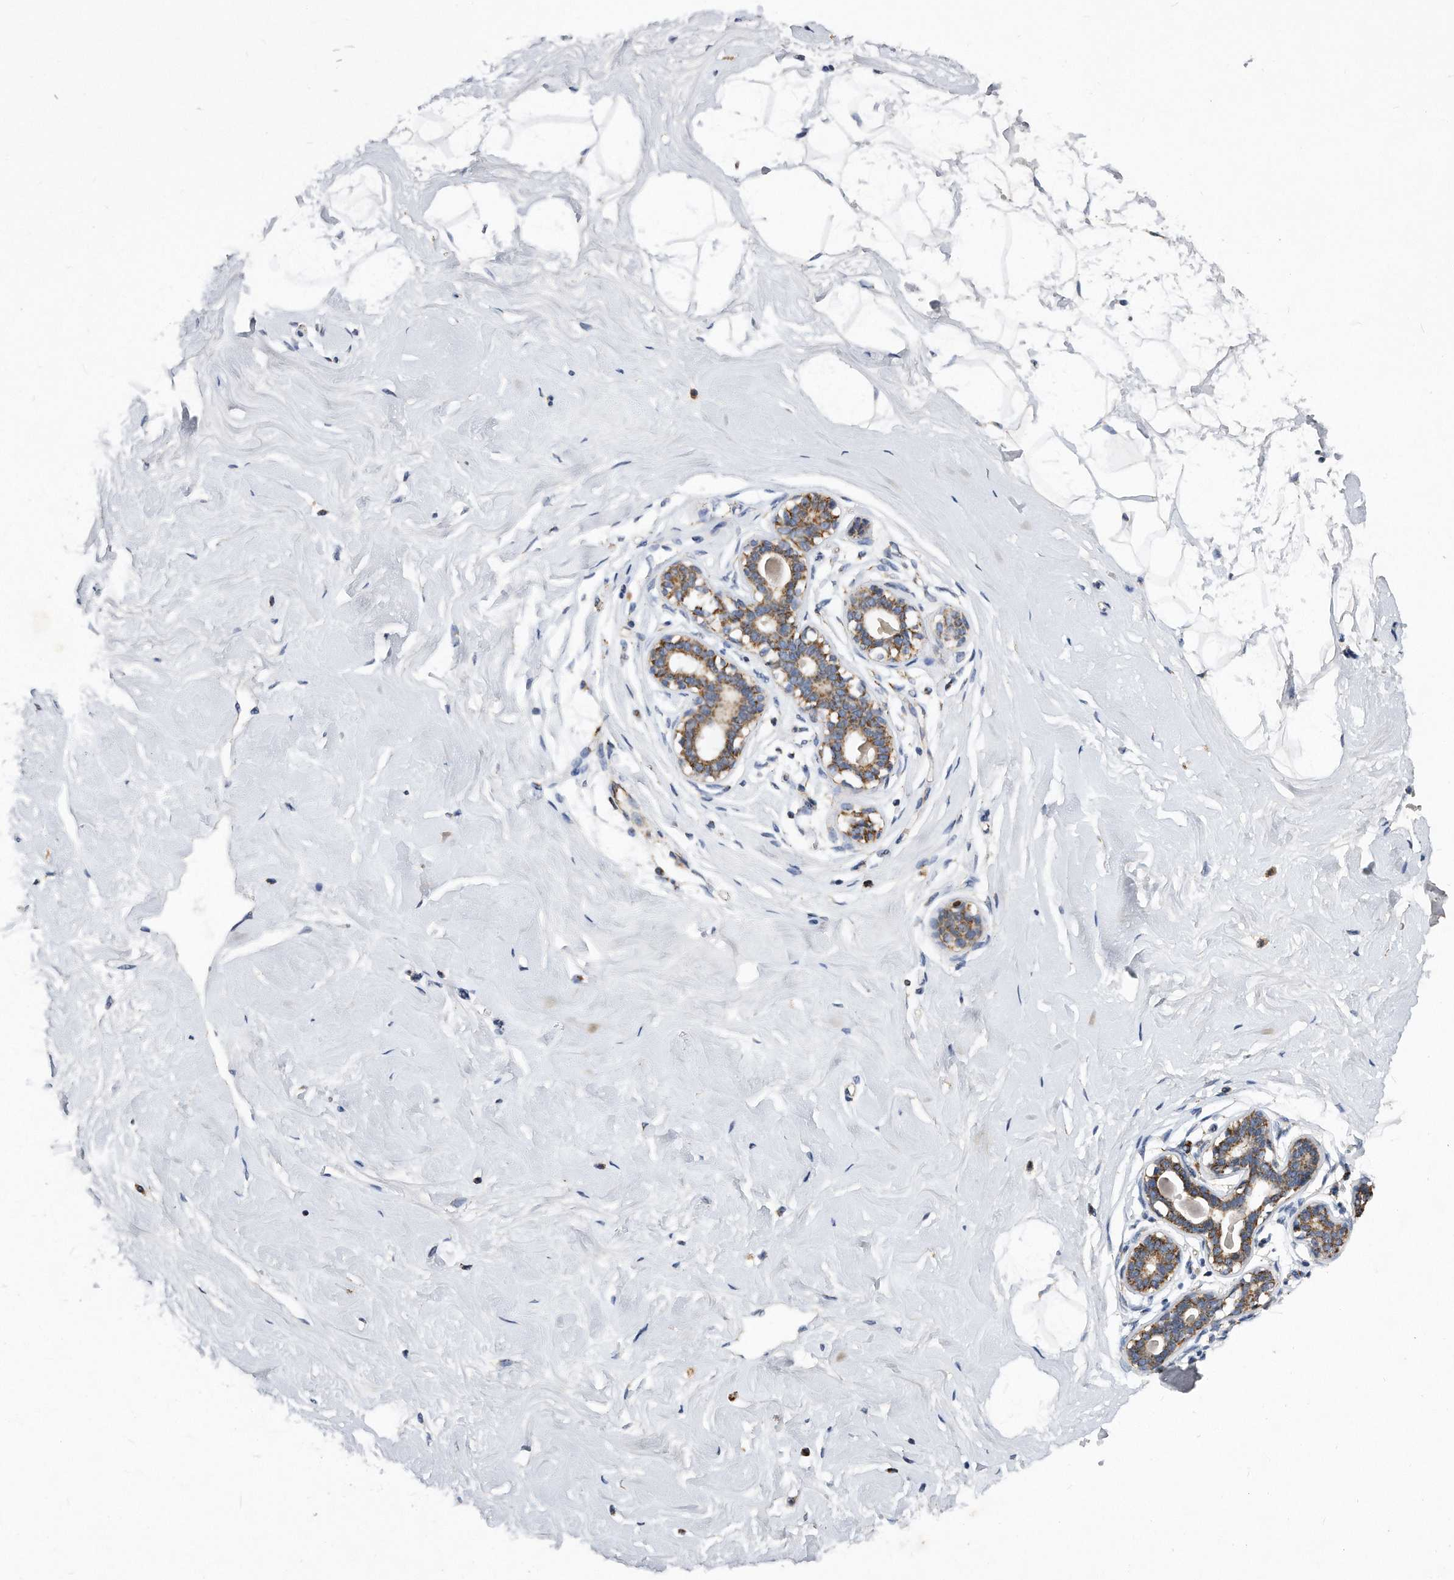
{"staining": {"intensity": "negative", "quantity": "none", "location": "none"}, "tissue": "breast", "cell_type": "Adipocytes", "image_type": "normal", "snomed": [{"axis": "morphology", "description": "Normal tissue, NOS"}, {"axis": "morphology", "description": "Adenoma, NOS"}, {"axis": "topography", "description": "Breast"}], "caption": "A histopathology image of breast stained for a protein displays no brown staining in adipocytes.", "gene": "PPP5C", "patient": {"sex": "female", "age": 23}}